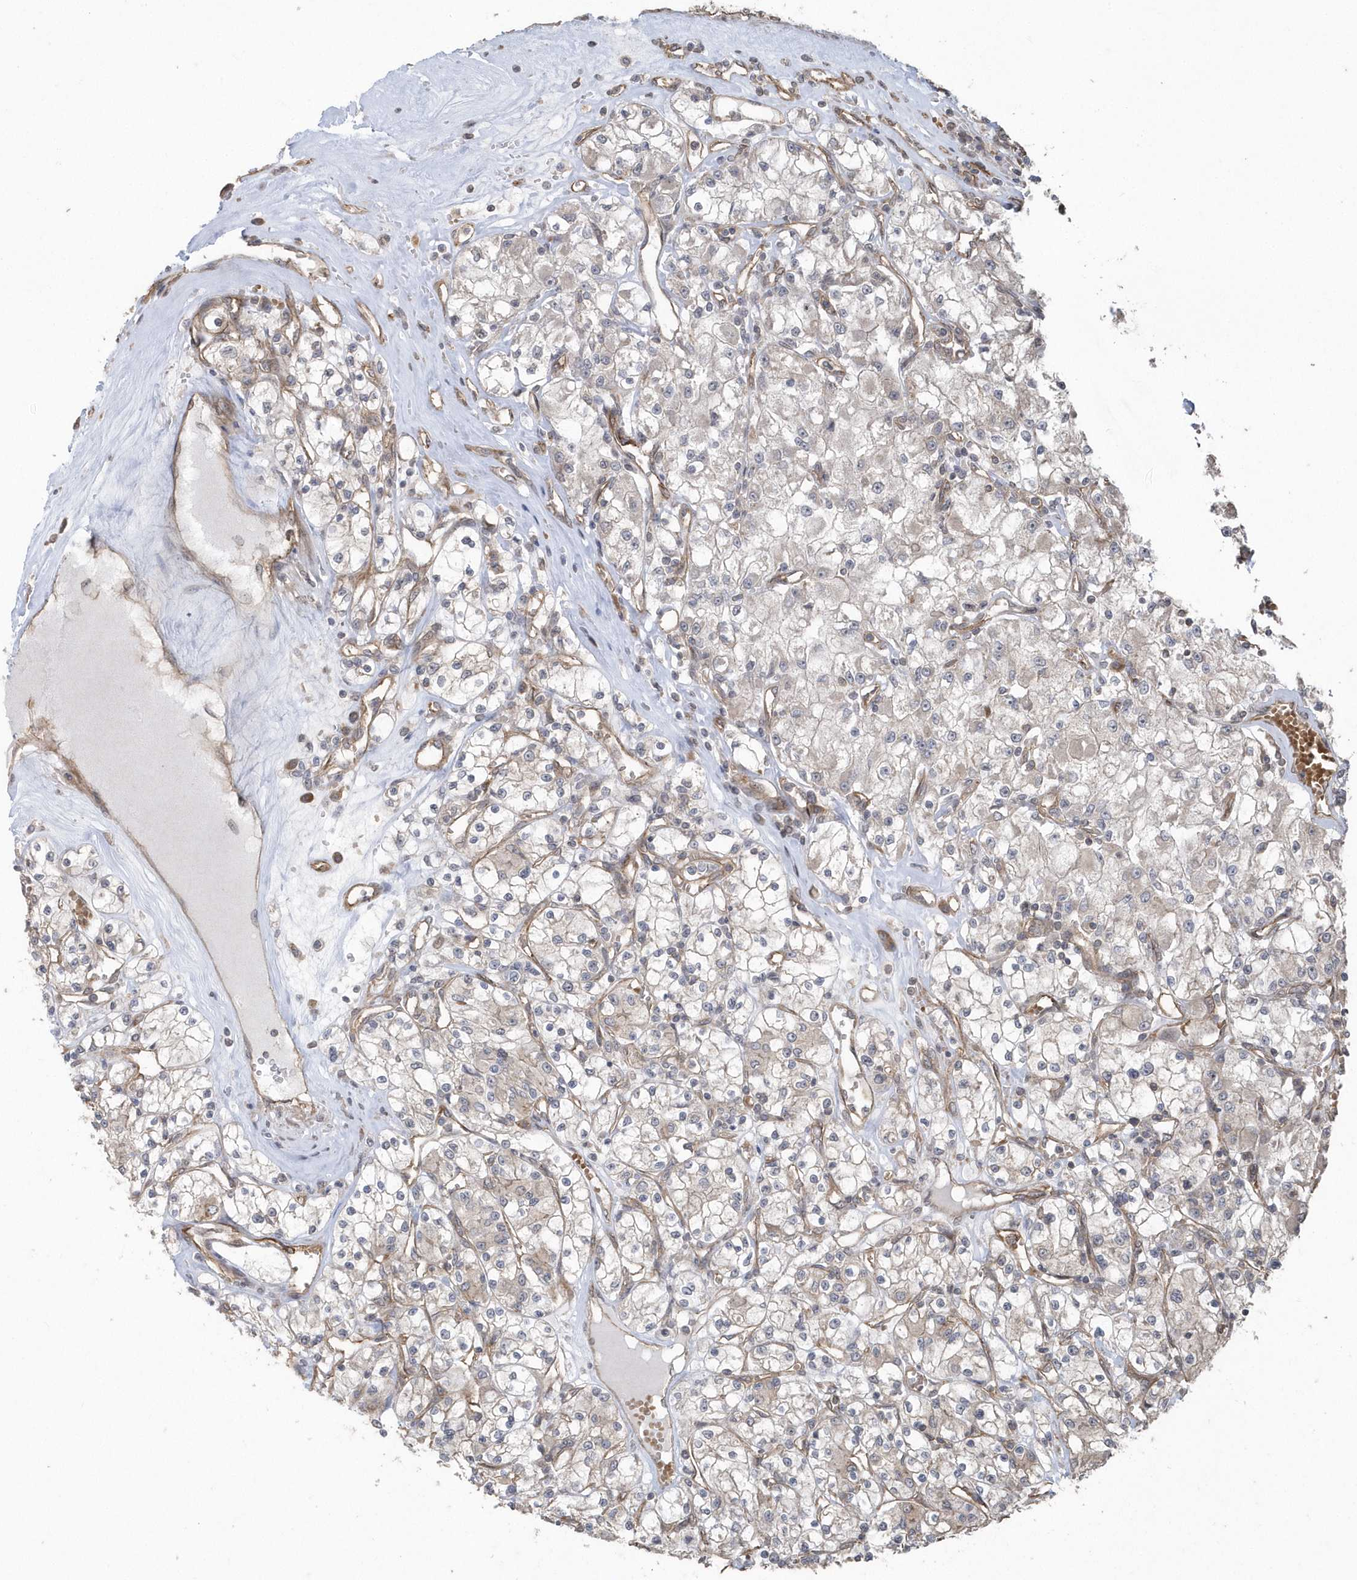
{"staining": {"intensity": "weak", "quantity": "<25%", "location": "cytoplasmic/membranous"}, "tissue": "renal cancer", "cell_type": "Tumor cells", "image_type": "cancer", "snomed": [{"axis": "morphology", "description": "Adenocarcinoma, NOS"}, {"axis": "topography", "description": "Kidney"}], "caption": "Human renal adenocarcinoma stained for a protein using IHC exhibits no positivity in tumor cells.", "gene": "HERPUD1", "patient": {"sex": "female", "age": 59}}